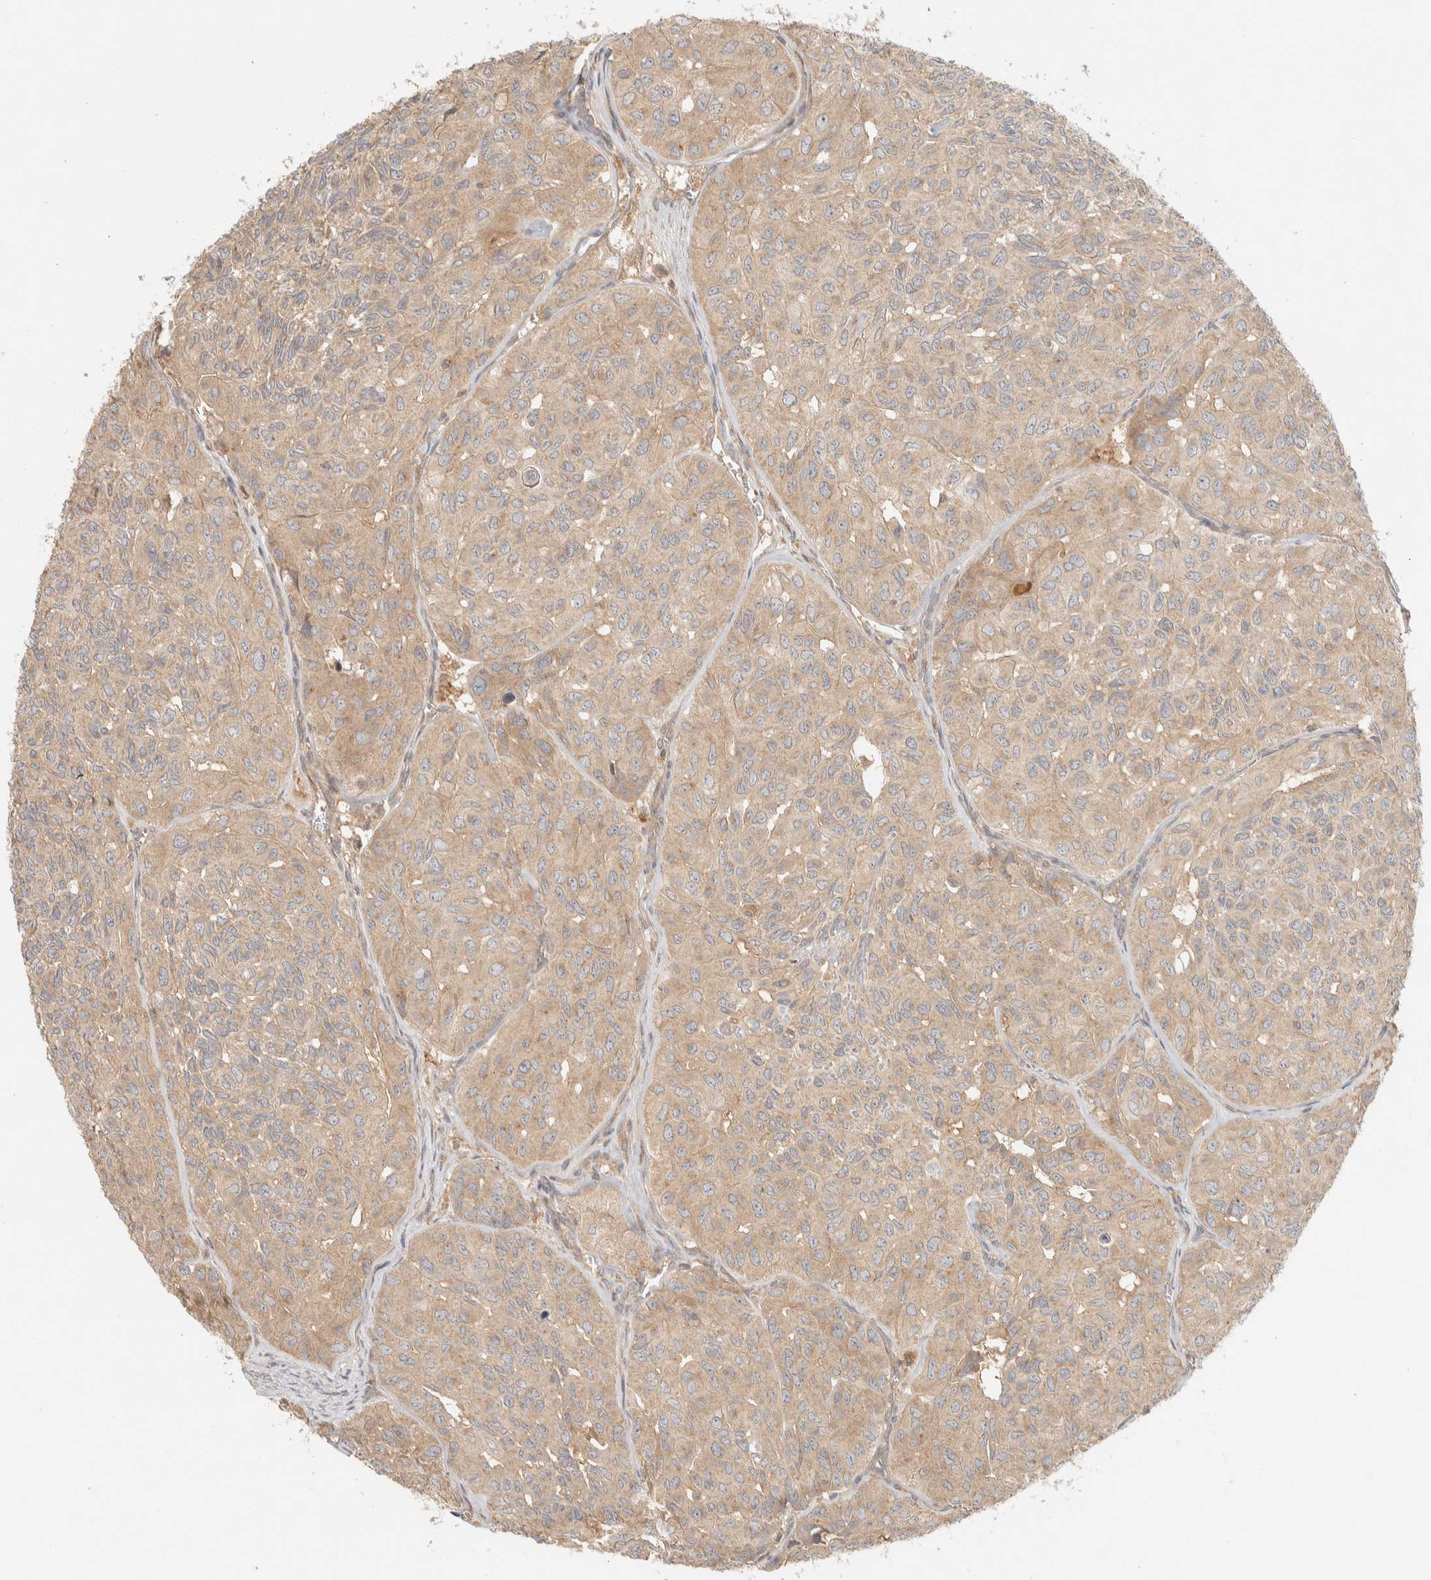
{"staining": {"intensity": "weak", "quantity": ">75%", "location": "cytoplasmic/membranous"}, "tissue": "head and neck cancer", "cell_type": "Tumor cells", "image_type": "cancer", "snomed": [{"axis": "morphology", "description": "Adenocarcinoma, NOS"}, {"axis": "topography", "description": "Salivary gland, NOS"}, {"axis": "topography", "description": "Head-Neck"}], "caption": "Head and neck cancer stained with a brown dye reveals weak cytoplasmic/membranous positive positivity in about >75% of tumor cells.", "gene": "FAM167A", "patient": {"sex": "female", "age": 76}}